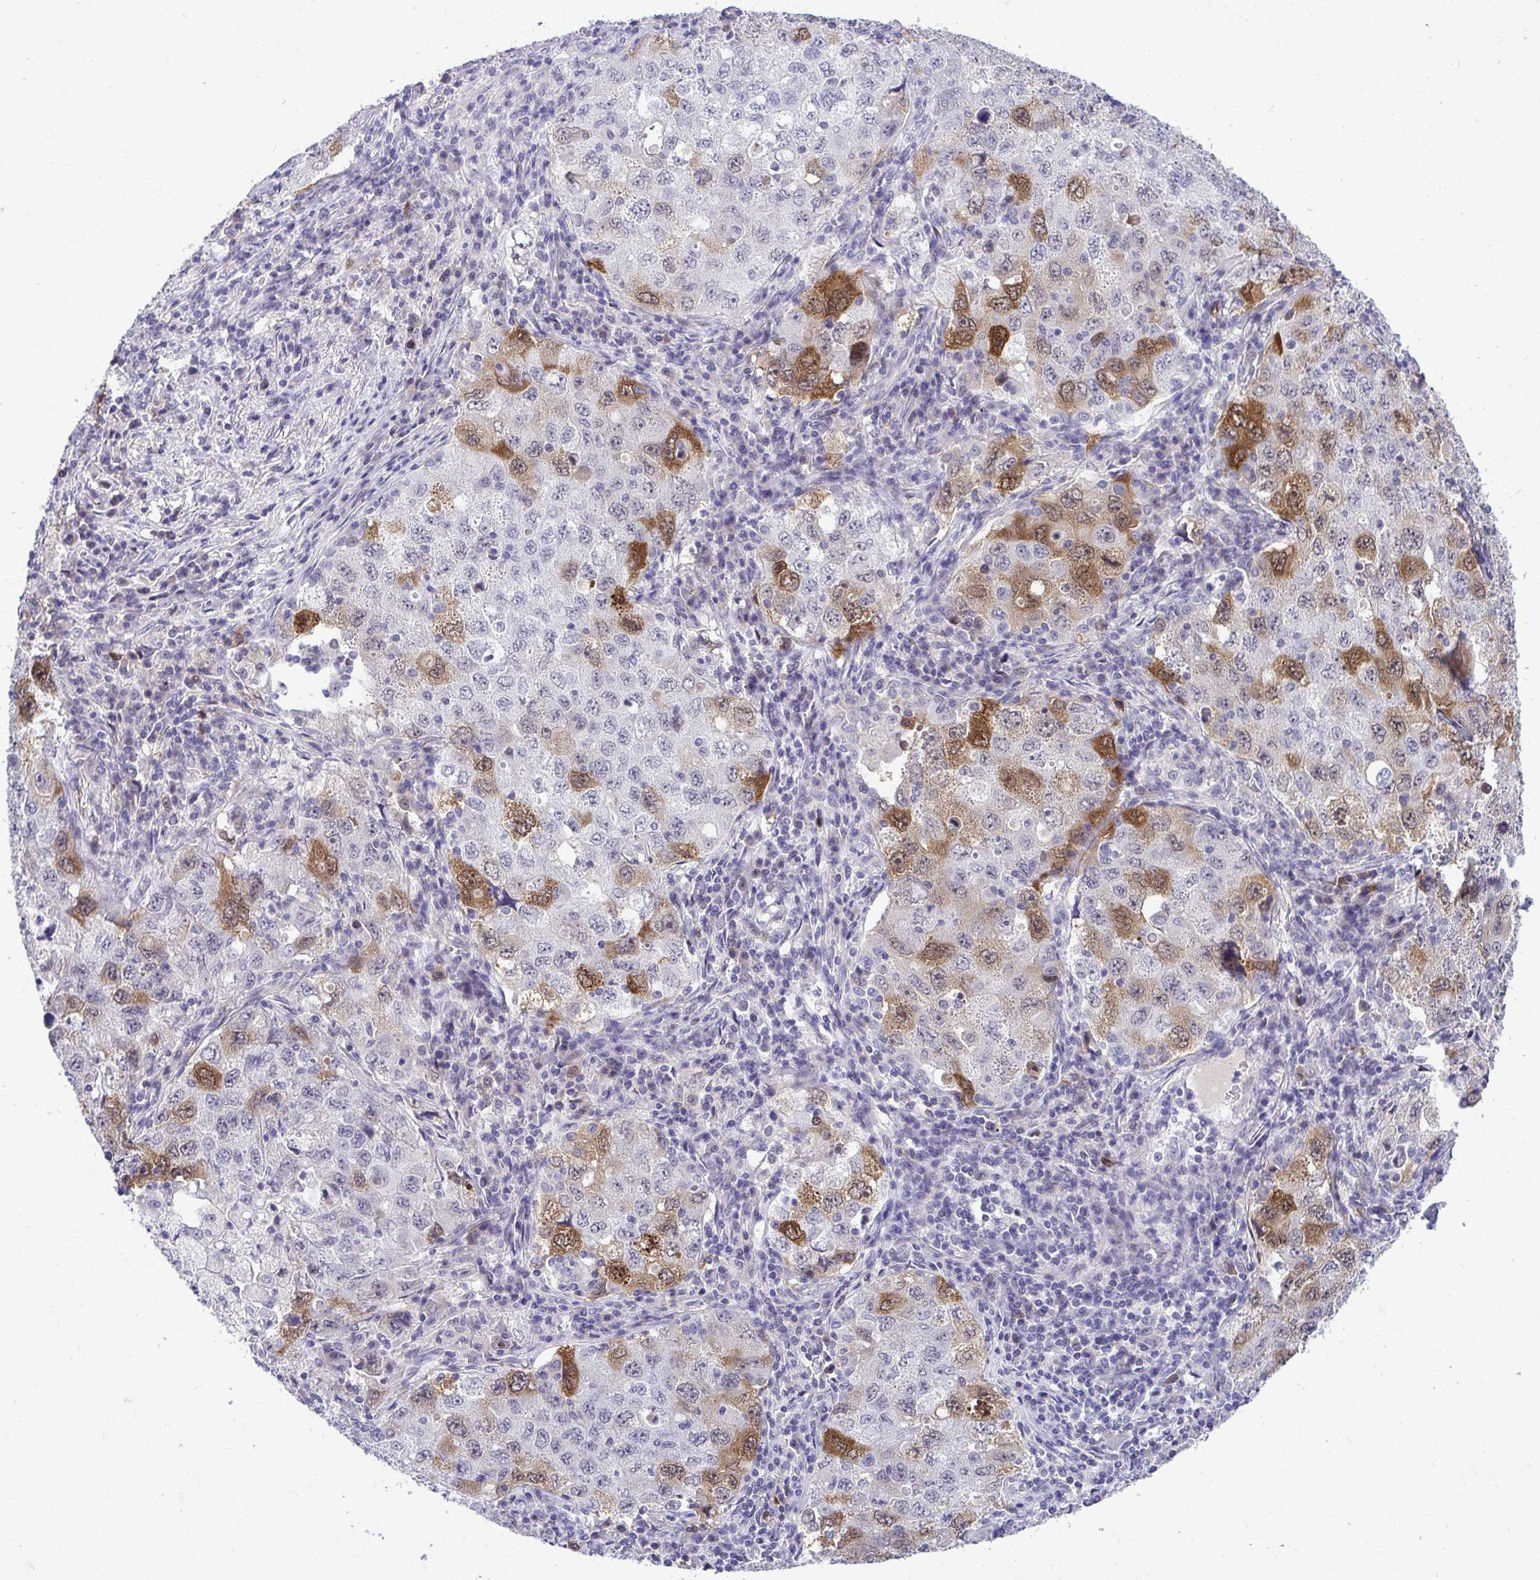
{"staining": {"intensity": "strong", "quantity": "<25%", "location": "cytoplasmic/membranous"}, "tissue": "lung cancer", "cell_type": "Tumor cells", "image_type": "cancer", "snomed": [{"axis": "morphology", "description": "Adenocarcinoma, NOS"}, {"axis": "topography", "description": "Lung"}], "caption": "Protein analysis of lung cancer (adenocarcinoma) tissue exhibits strong cytoplasmic/membranous positivity in about <25% of tumor cells.", "gene": "CDC20", "patient": {"sex": "female", "age": 57}}